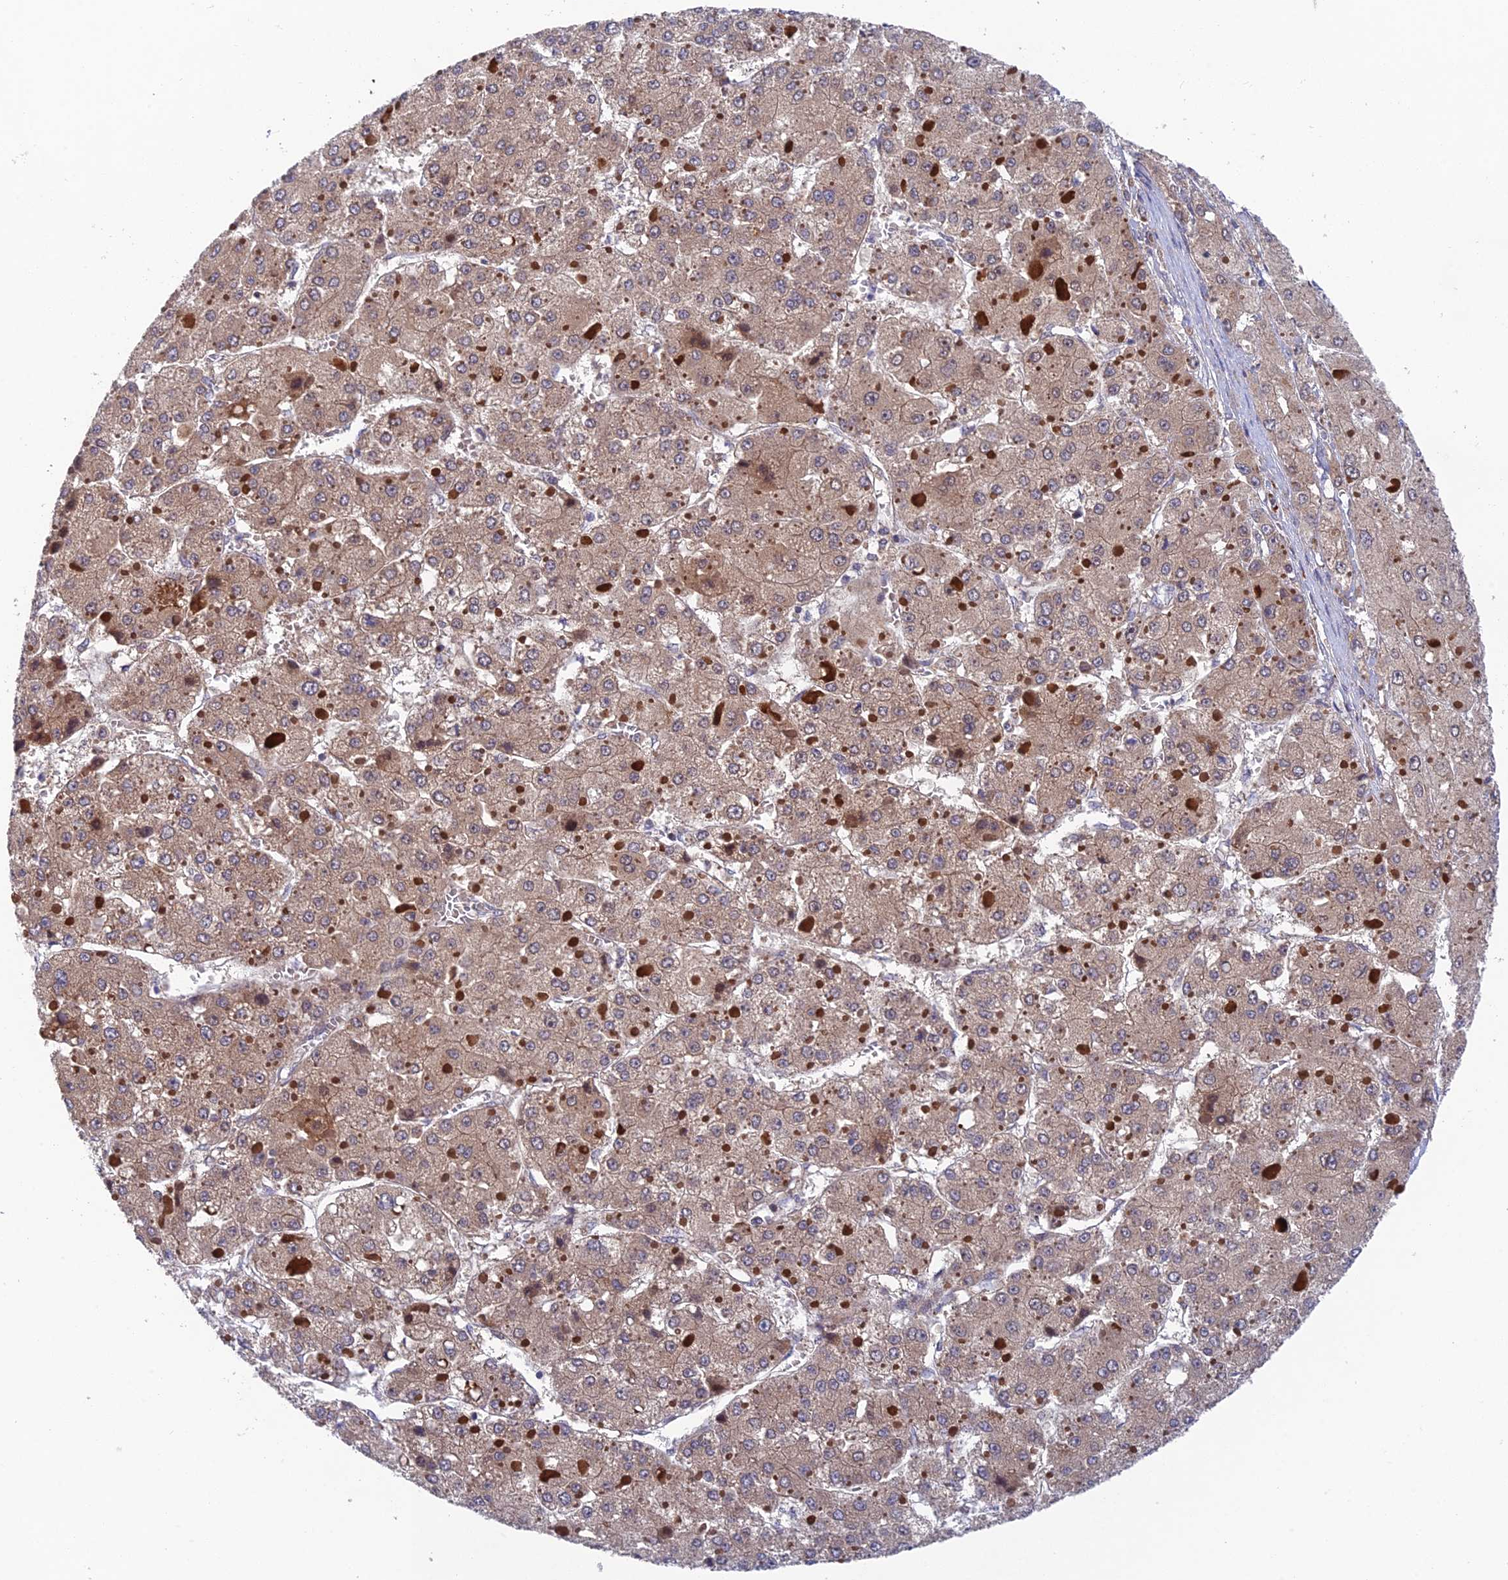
{"staining": {"intensity": "weak", "quantity": ">75%", "location": "cytoplasmic/membranous"}, "tissue": "liver cancer", "cell_type": "Tumor cells", "image_type": "cancer", "snomed": [{"axis": "morphology", "description": "Carcinoma, Hepatocellular, NOS"}, {"axis": "topography", "description": "Liver"}], "caption": "A histopathology image of liver cancer (hepatocellular carcinoma) stained for a protein exhibits weak cytoplasmic/membranous brown staining in tumor cells.", "gene": "UROS", "patient": {"sex": "female", "age": 73}}